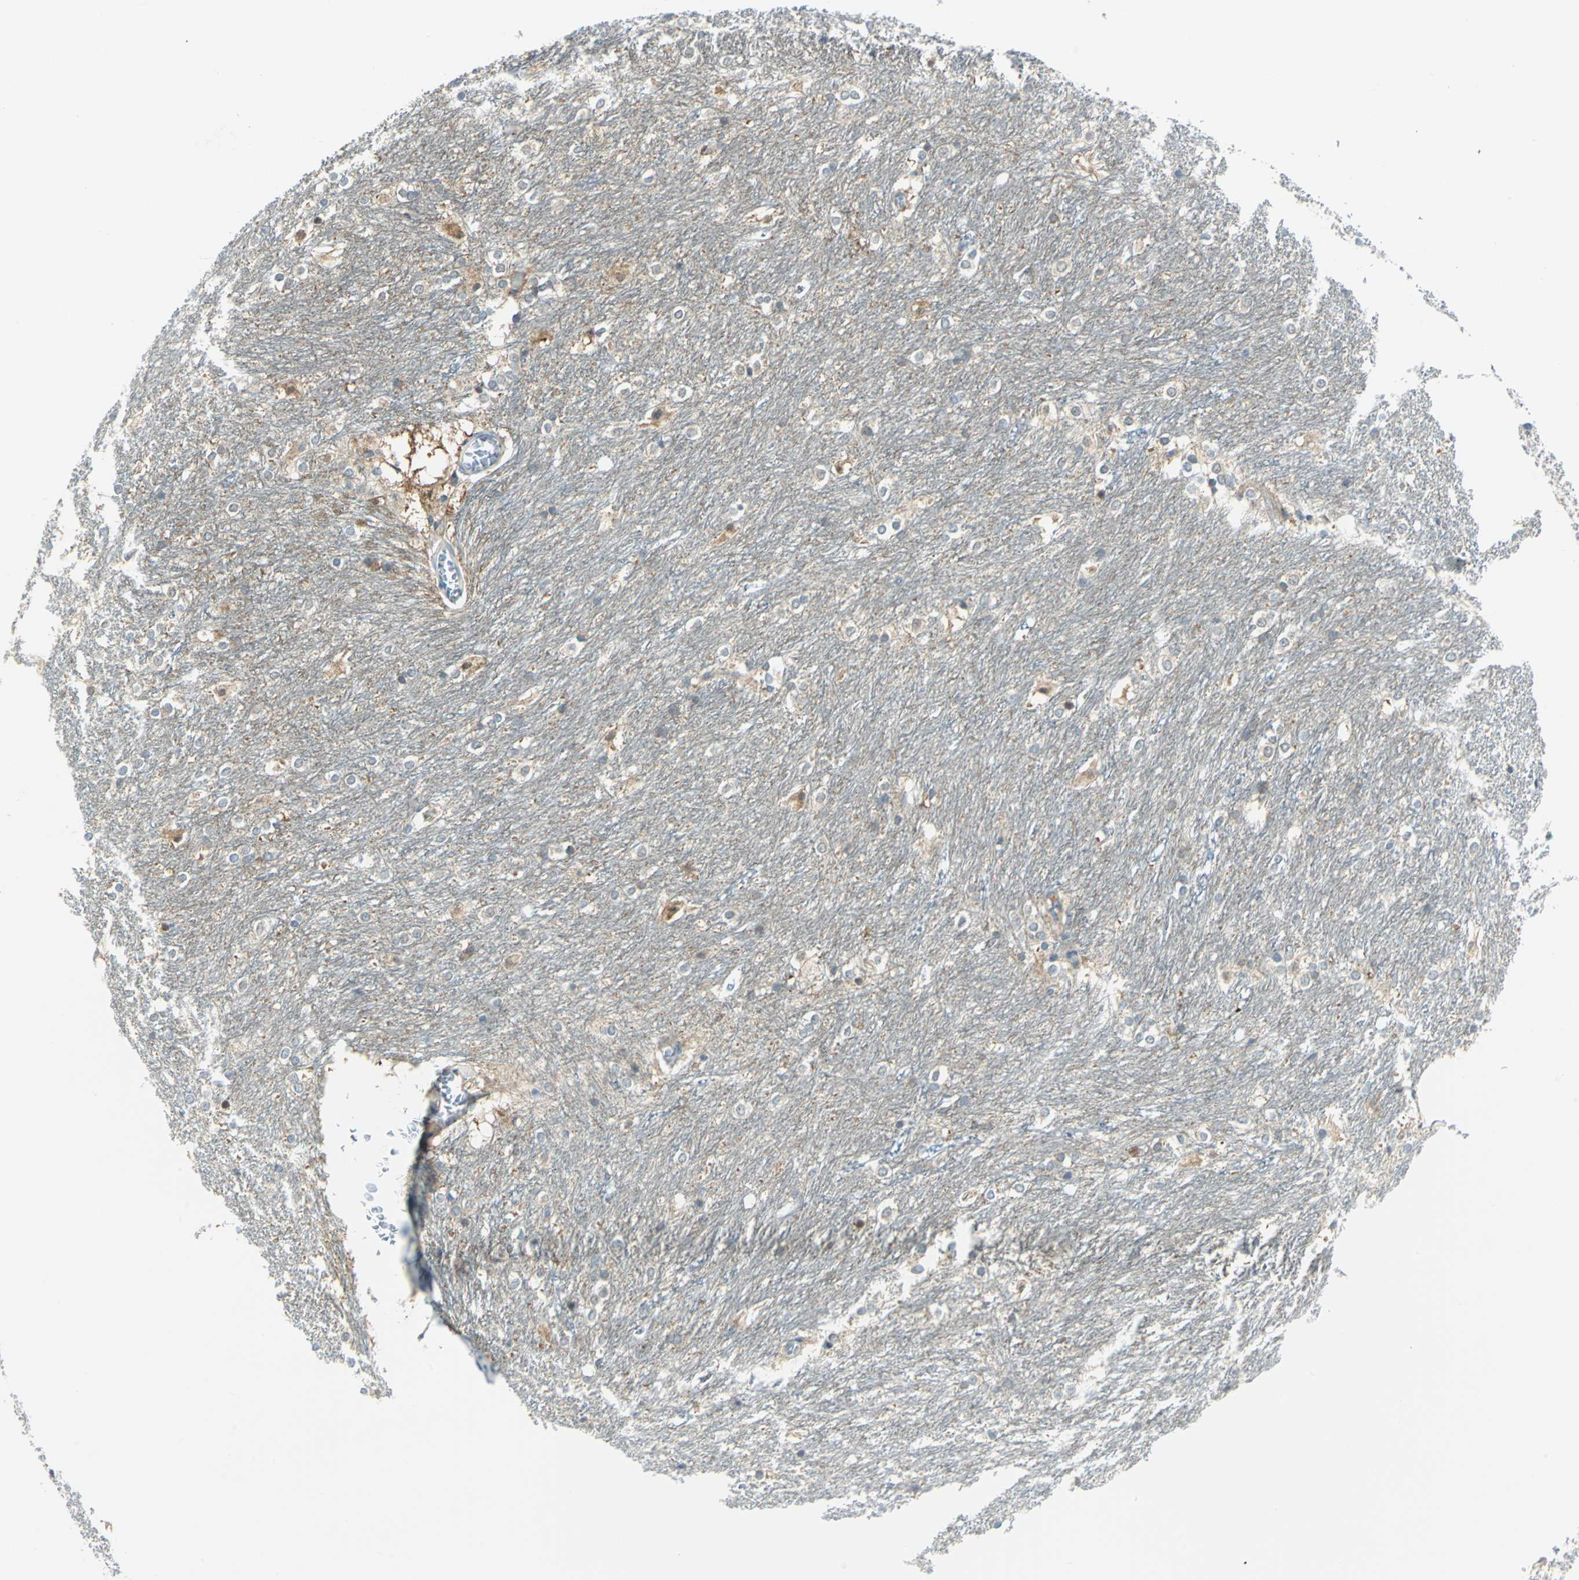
{"staining": {"intensity": "moderate", "quantity": "<25%", "location": "cytoplasmic/membranous,nuclear"}, "tissue": "caudate", "cell_type": "Glial cells", "image_type": "normal", "snomed": [{"axis": "morphology", "description": "Normal tissue, NOS"}, {"axis": "topography", "description": "Lateral ventricle wall"}], "caption": "Immunohistochemistry micrograph of normal human caudate stained for a protein (brown), which displays low levels of moderate cytoplasmic/membranous,nuclear positivity in approximately <25% of glial cells.", "gene": "ALDOA", "patient": {"sex": "female", "age": 19}}